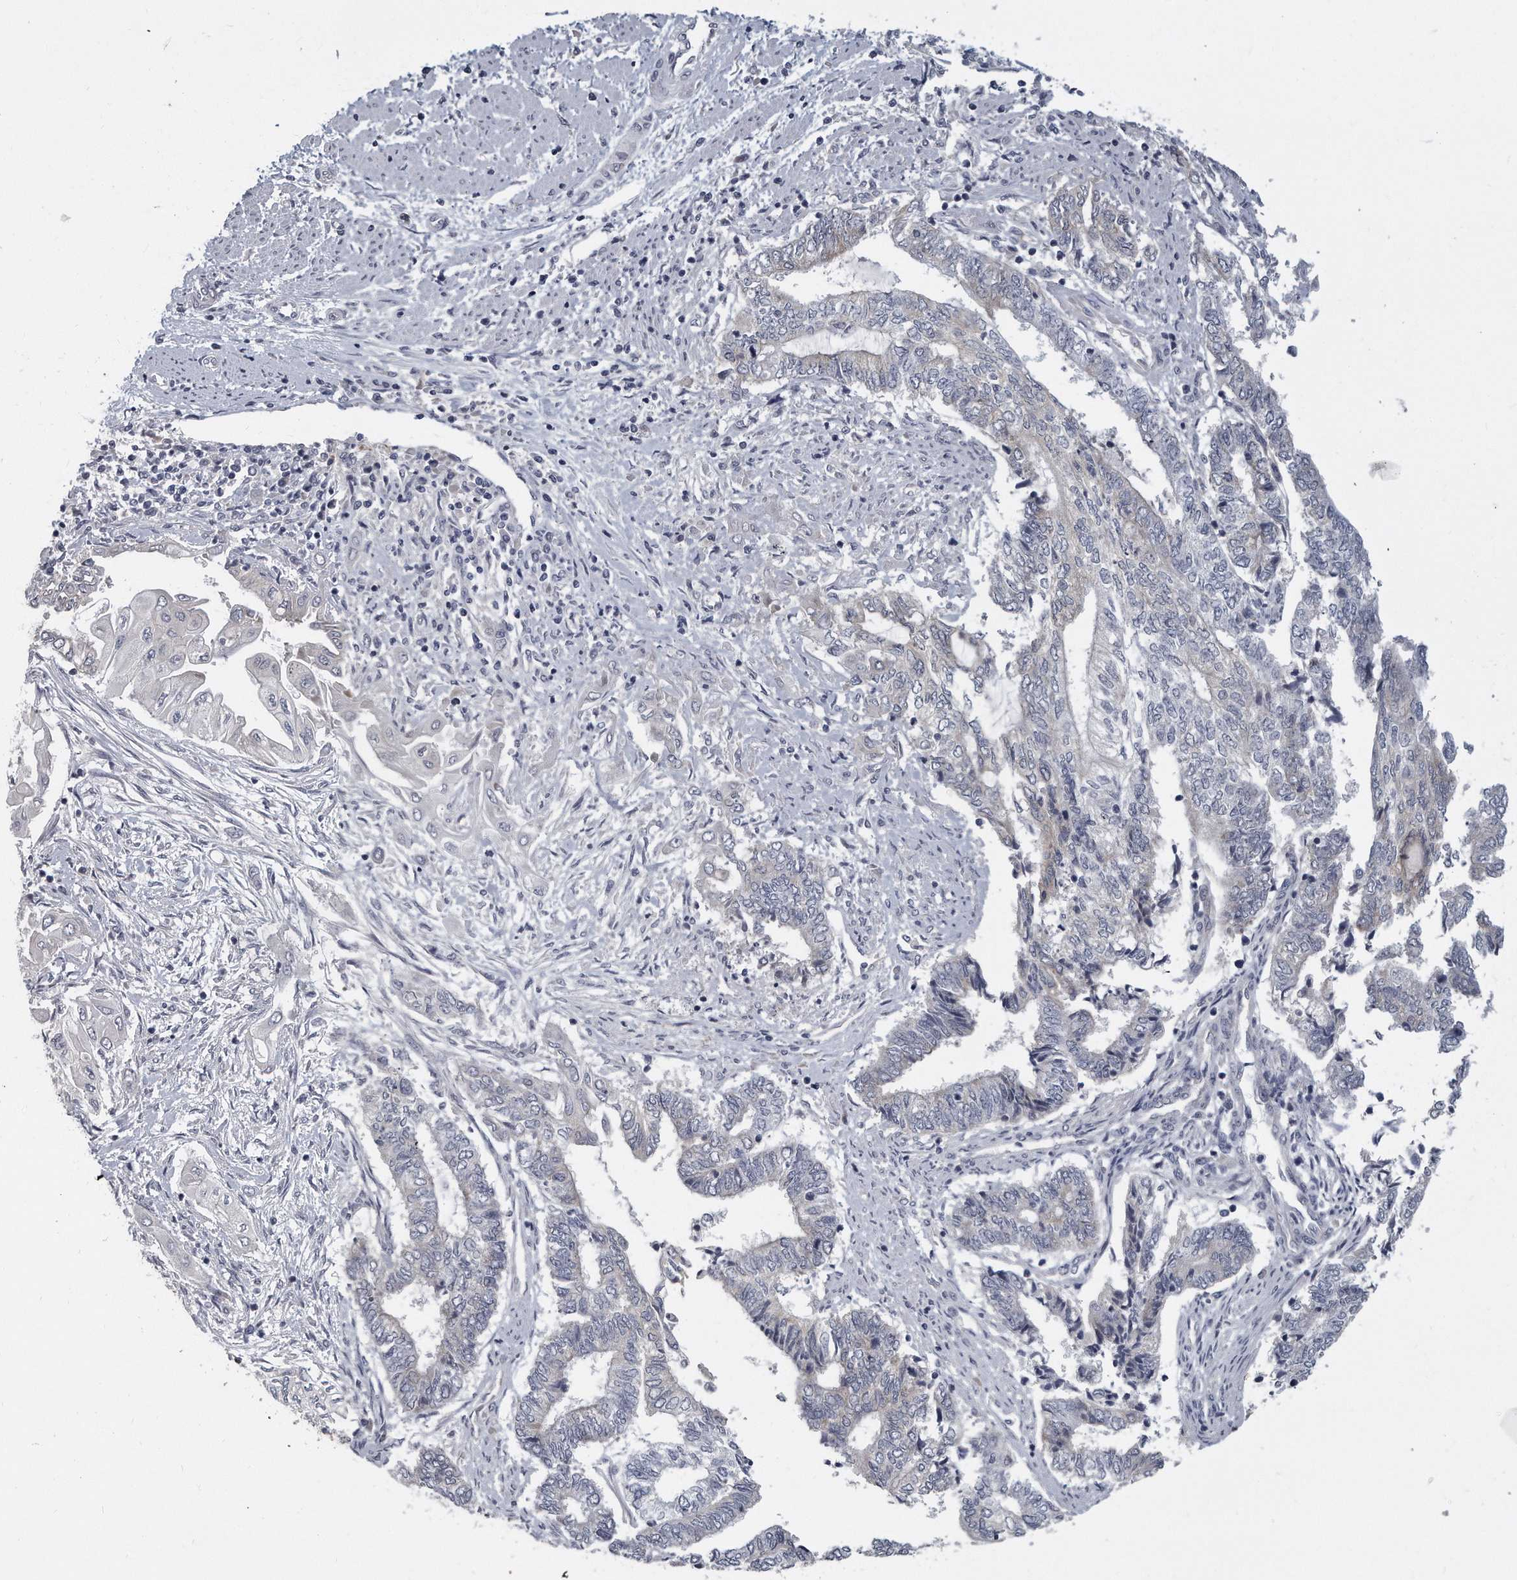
{"staining": {"intensity": "negative", "quantity": "none", "location": "none"}, "tissue": "endometrial cancer", "cell_type": "Tumor cells", "image_type": "cancer", "snomed": [{"axis": "morphology", "description": "Adenocarcinoma, NOS"}, {"axis": "topography", "description": "Uterus"}, {"axis": "topography", "description": "Endometrium"}], "caption": "This is a photomicrograph of immunohistochemistry staining of endometrial cancer, which shows no expression in tumor cells.", "gene": "PLEKHA6", "patient": {"sex": "female", "age": 70}}